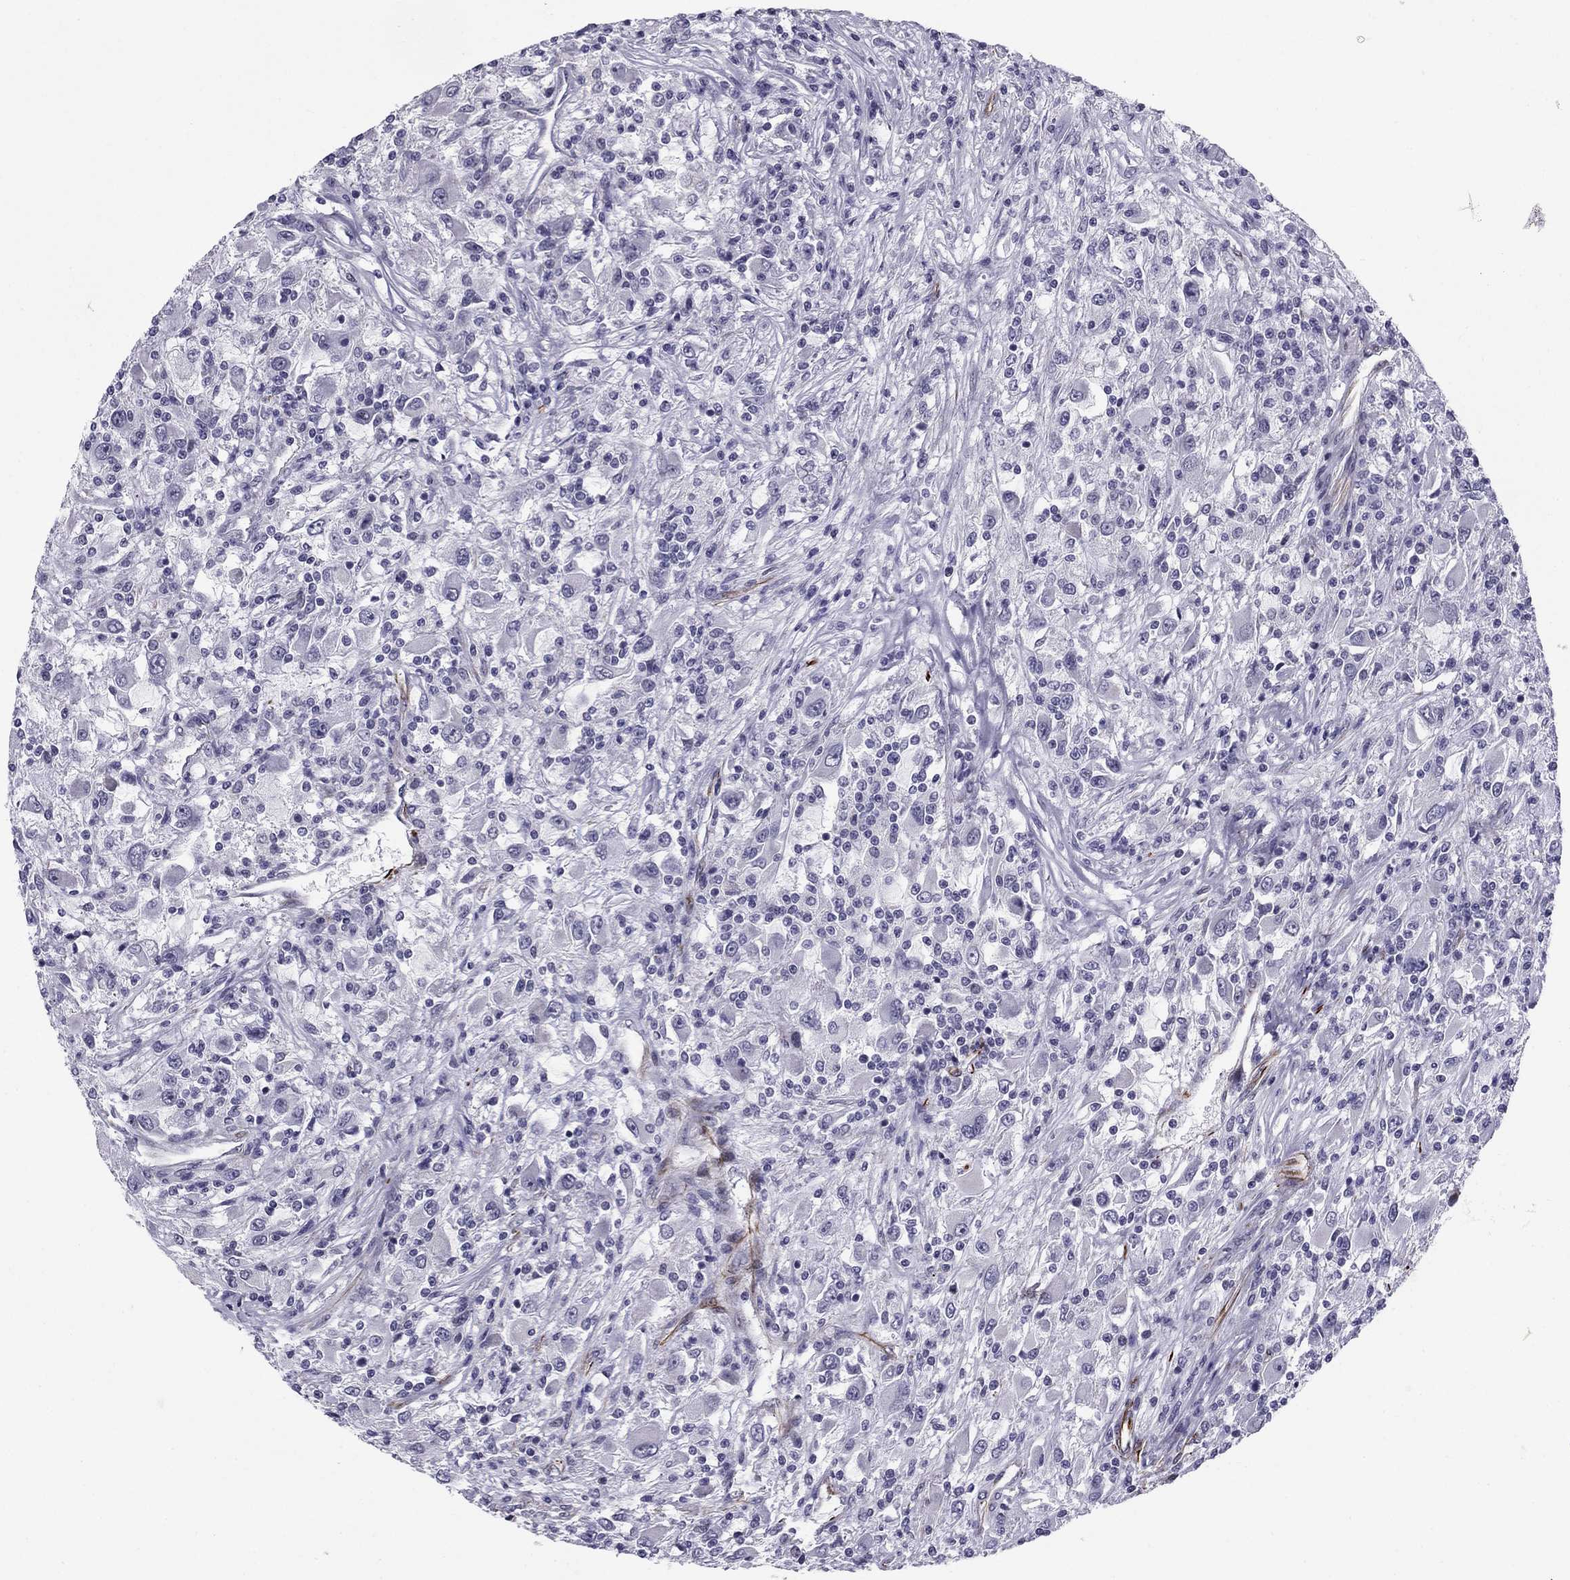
{"staining": {"intensity": "negative", "quantity": "none", "location": "none"}, "tissue": "renal cancer", "cell_type": "Tumor cells", "image_type": "cancer", "snomed": [{"axis": "morphology", "description": "Adenocarcinoma, NOS"}, {"axis": "topography", "description": "Kidney"}], "caption": "The image demonstrates no staining of tumor cells in adenocarcinoma (renal).", "gene": "ANKS4B", "patient": {"sex": "female", "age": 67}}